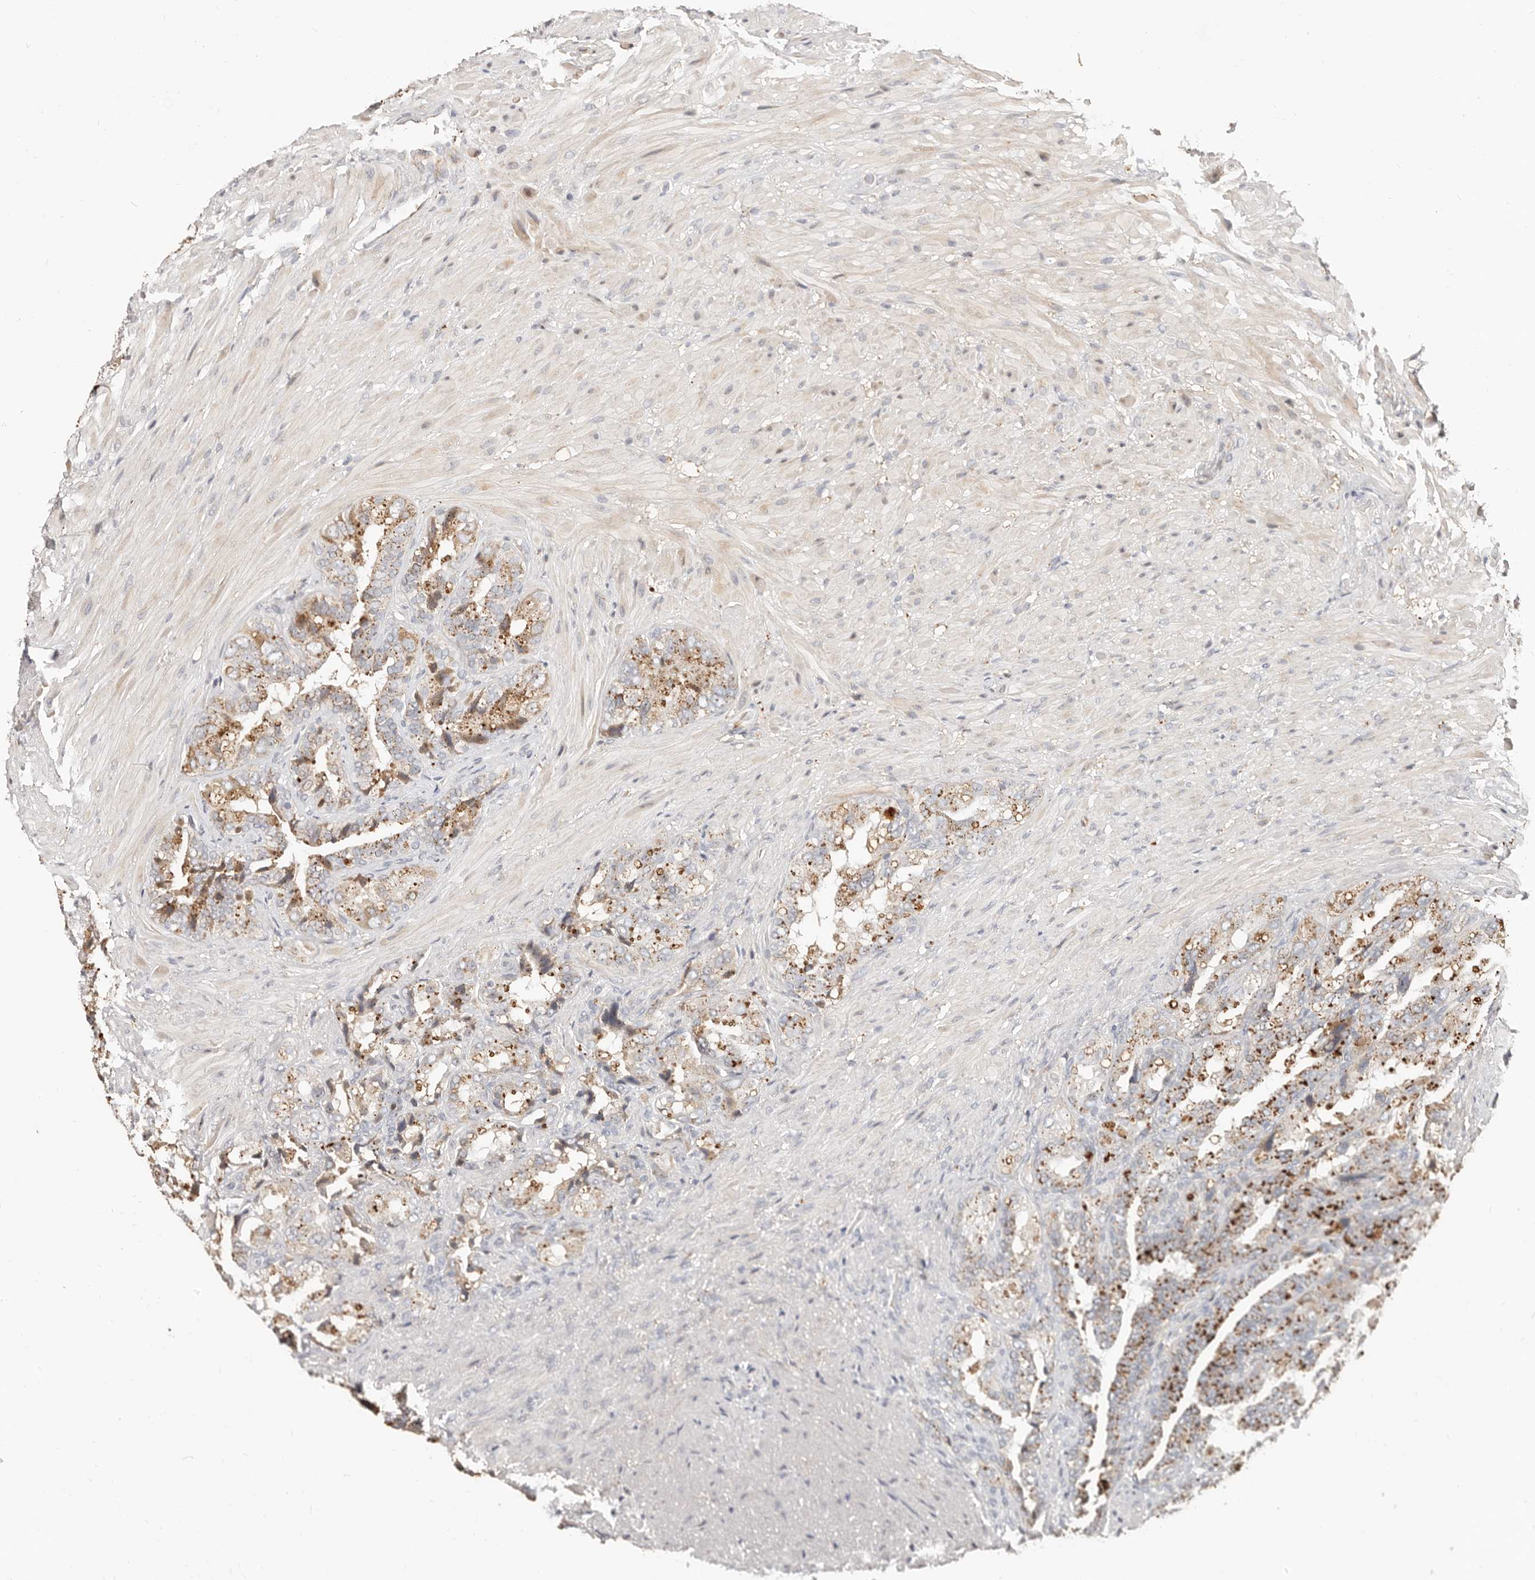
{"staining": {"intensity": "moderate", "quantity": "25%-75%", "location": "cytoplasmic/membranous"}, "tissue": "seminal vesicle", "cell_type": "Glandular cells", "image_type": "normal", "snomed": [{"axis": "morphology", "description": "Normal tissue, NOS"}, {"axis": "topography", "description": "Seminal veicle"}, {"axis": "topography", "description": "Peripheral nerve tissue"}], "caption": "Seminal vesicle stained for a protein displays moderate cytoplasmic/membranous positivity in glandular cells.", "gene": "ZRANB1", "patient": {"sex": "male", "age": 63}}